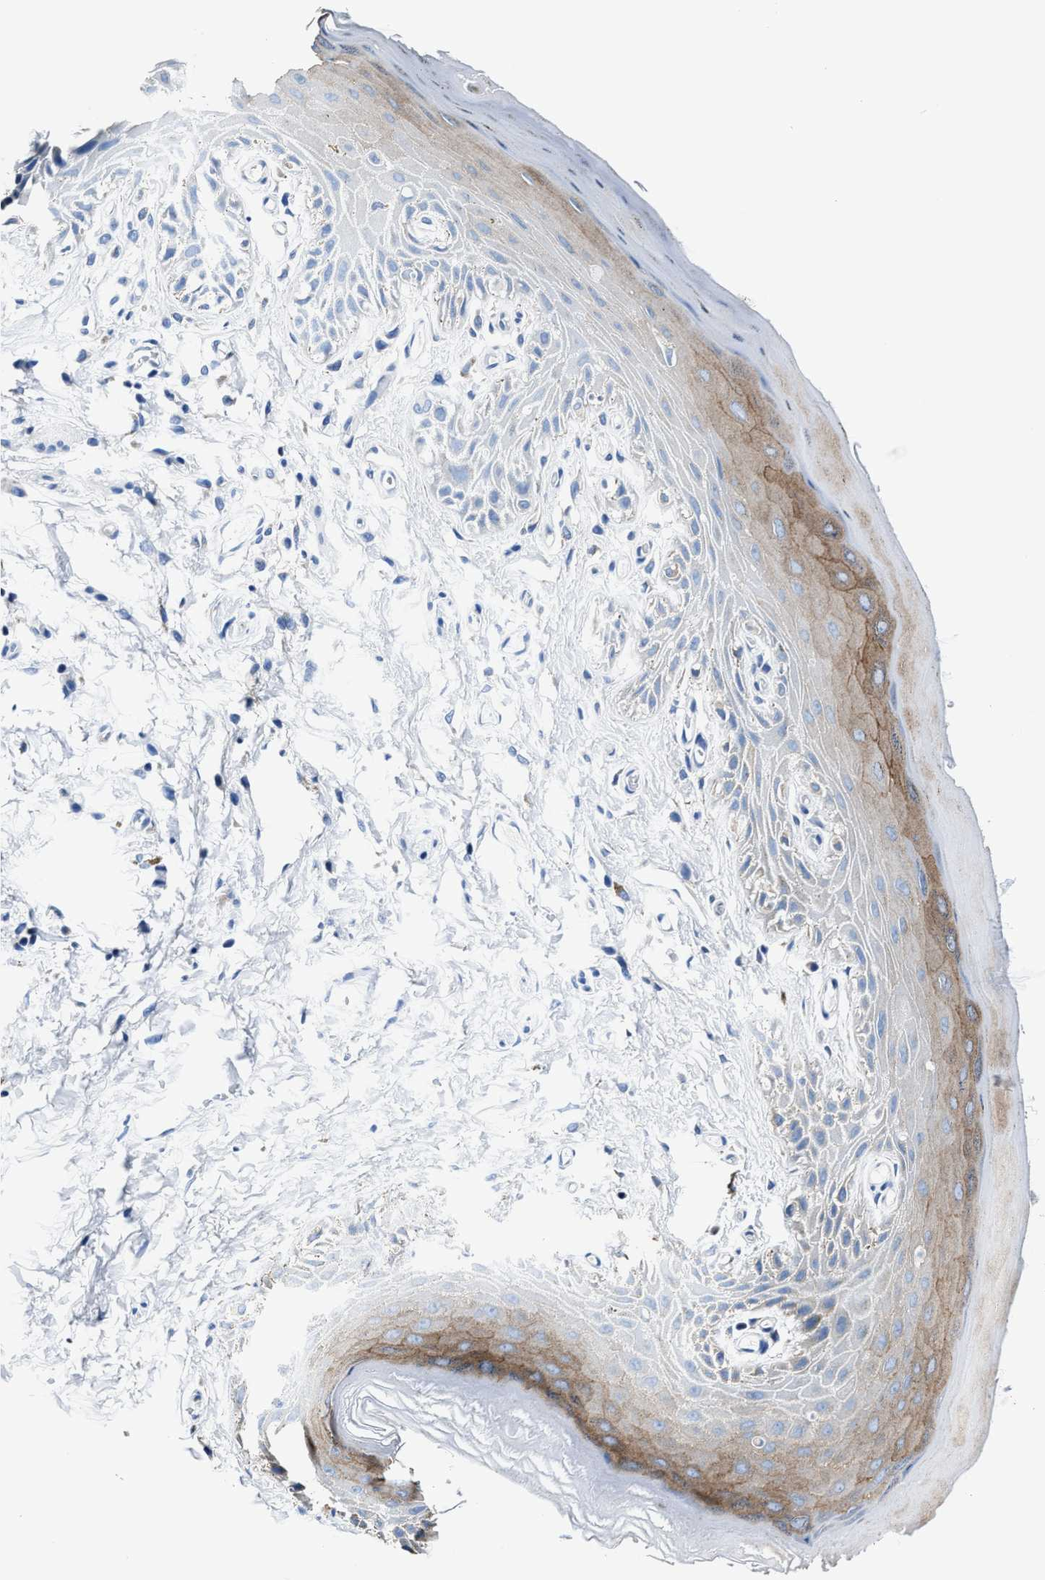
{"staining": {"intensity": "moderate", "quantity": "<25%", "location": "cytoplasmic/membranous"}, "tissue": "skin", "cell_type": "Epidermal cells", "image_type": "normal", "snomed": [{"axis": "morphology", "description": "Normal tissue, NOS"}, {"axis": "topography", "description": "Anal"}], "caption": "Immunohistochemical staining of unremarkable human skin reveals <25% levels of moderate cytoplasmic/membranous protein positivity in about <25% of epidermal cells.", "gene": "LMO7", "patient": {"sex": "male", "age": 44}}